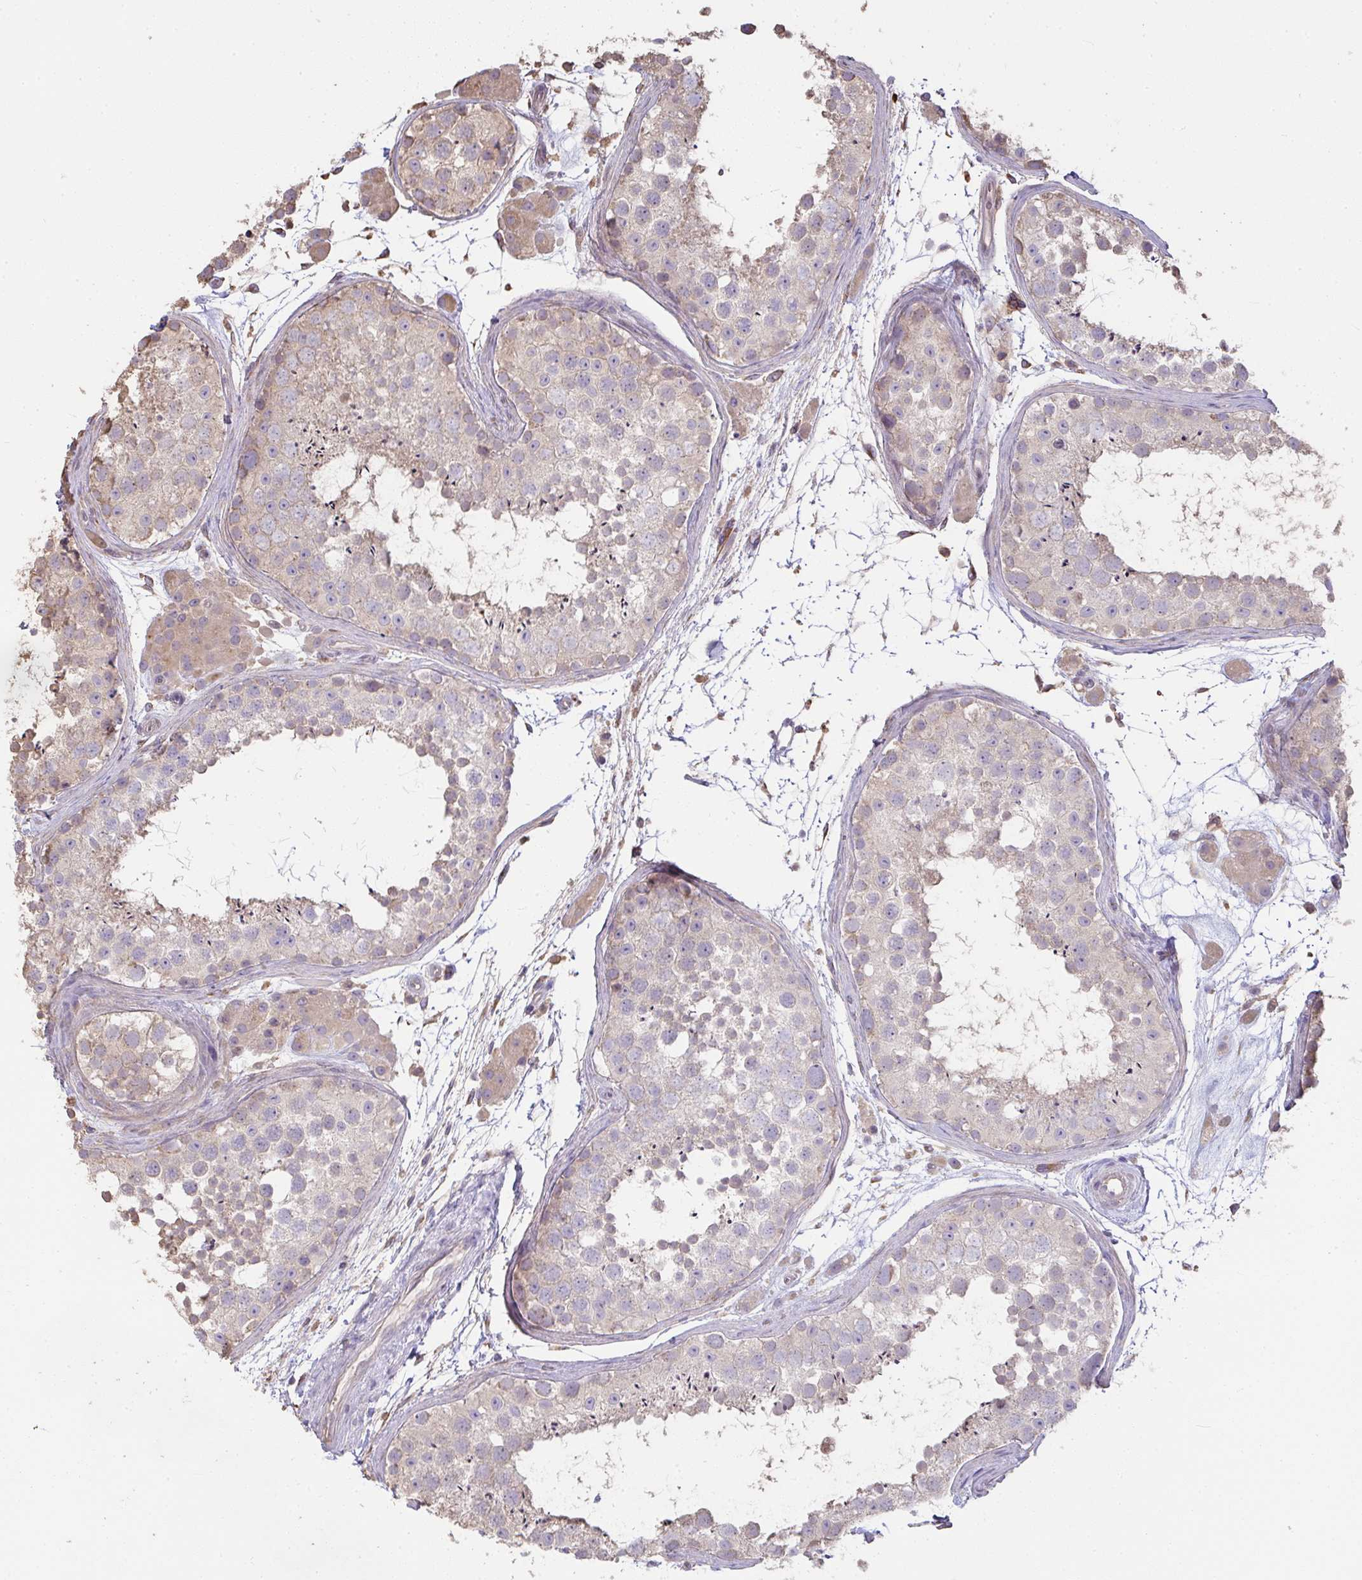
{"staining": {"intensity": "weak", "quantity": "25%-75%", "location": "cytoplasmic/membranous"}, "tissue": "testis", "cell_type": "Cells in seminiferous ducts", "image_type": "normal", "snomed": [{"axis": "morphology", "description": "Normal tissue, NOS"}, {"axis": "topography", "description": "Testis"}], "caption": "Normal testis reveals weak cytoplasmic/membranous staining in about 25%-75% of cells in seminiferous ducts.", "gene": "BRINP3", "patient": {"sex": "male", "age": 41}}